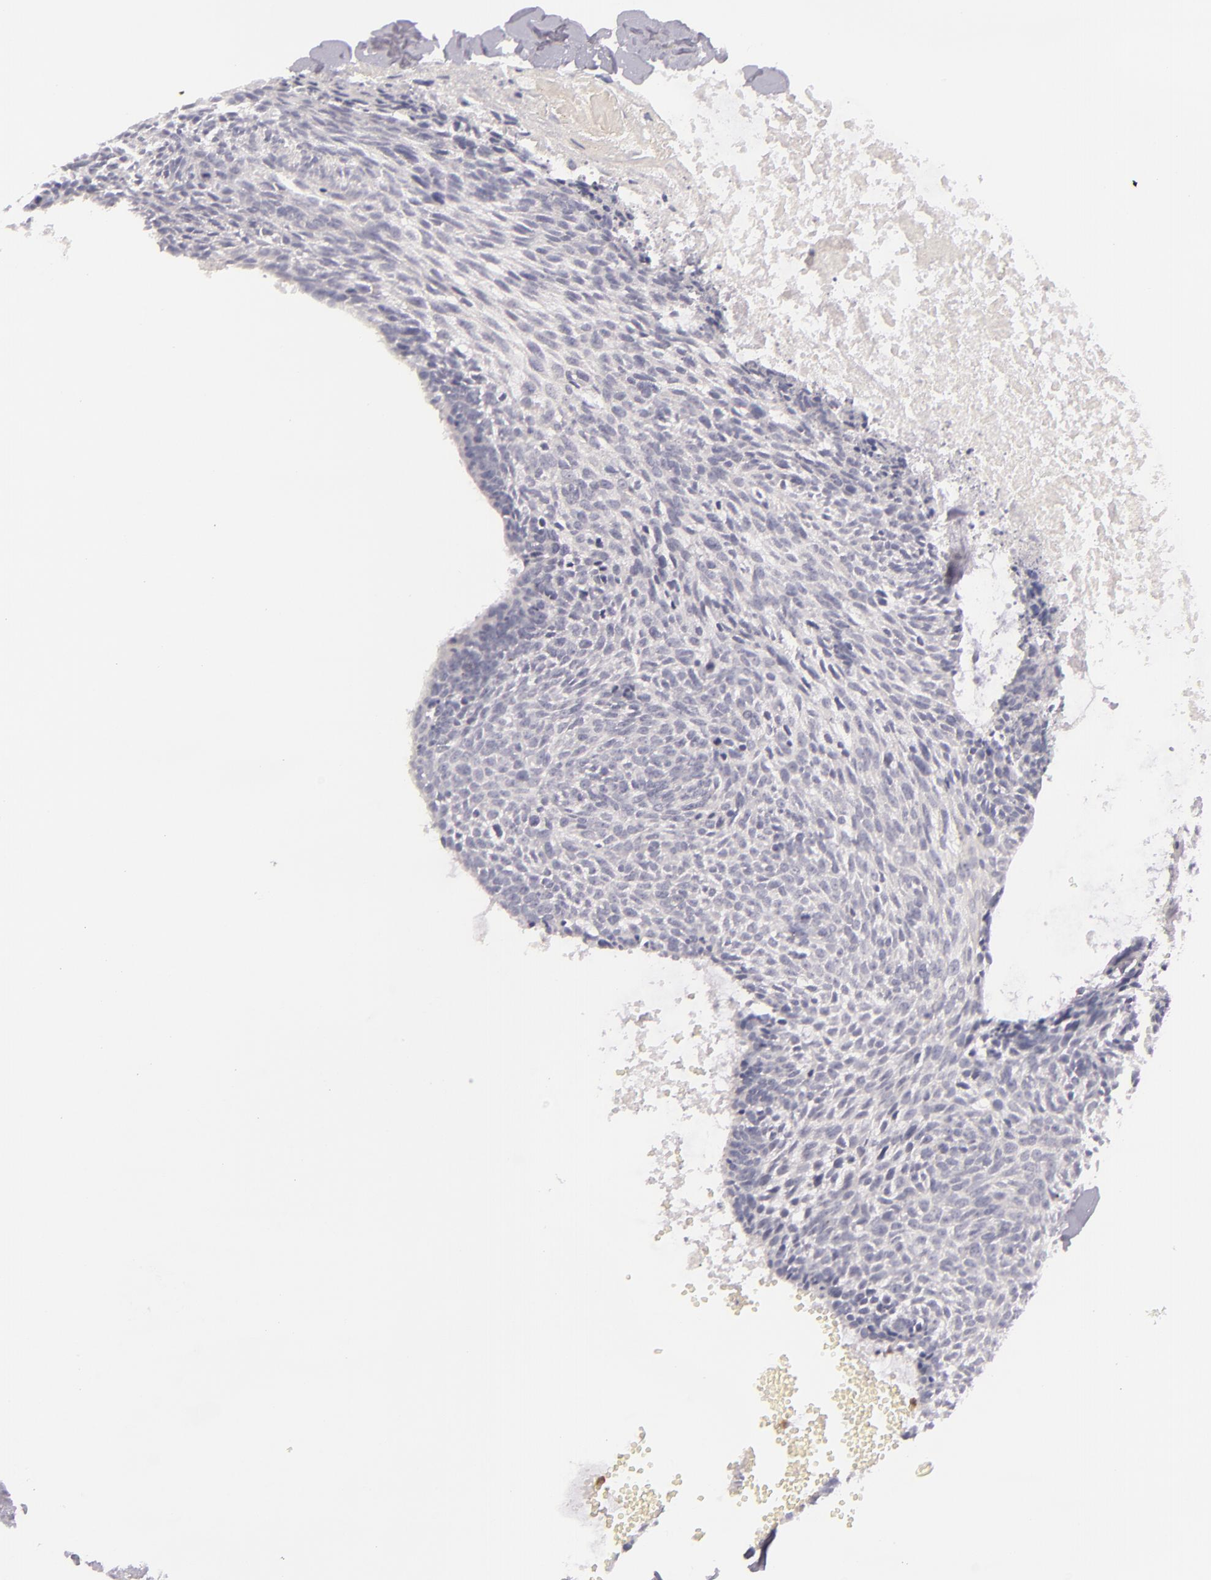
{"staining": {"intensity": "negative", "quantity": "none", "location": "none"}, "tissue": "head and neck cancer", "cell_type": "Tumor cells", "image_type": "cancer", "snomed": [{"axis": "morphology", "description": "Squamous cell carcinoma, NOS"}, {"axis": "topography", "description": "Salivary gland"}, {"axis": "topography", "description": "Head-Neck"}], "caption": "Immunohistochemistry (IHC) histopathology image of neoplastic tissue: head and neck cancer (squamous cell carcinoma) stained with DAB (3,3'-diaminobenzidine) shows no significant protein positivity in tumor cells.", "gene": "FAM181A", "patient": {"sex": "male", "age": 70}}